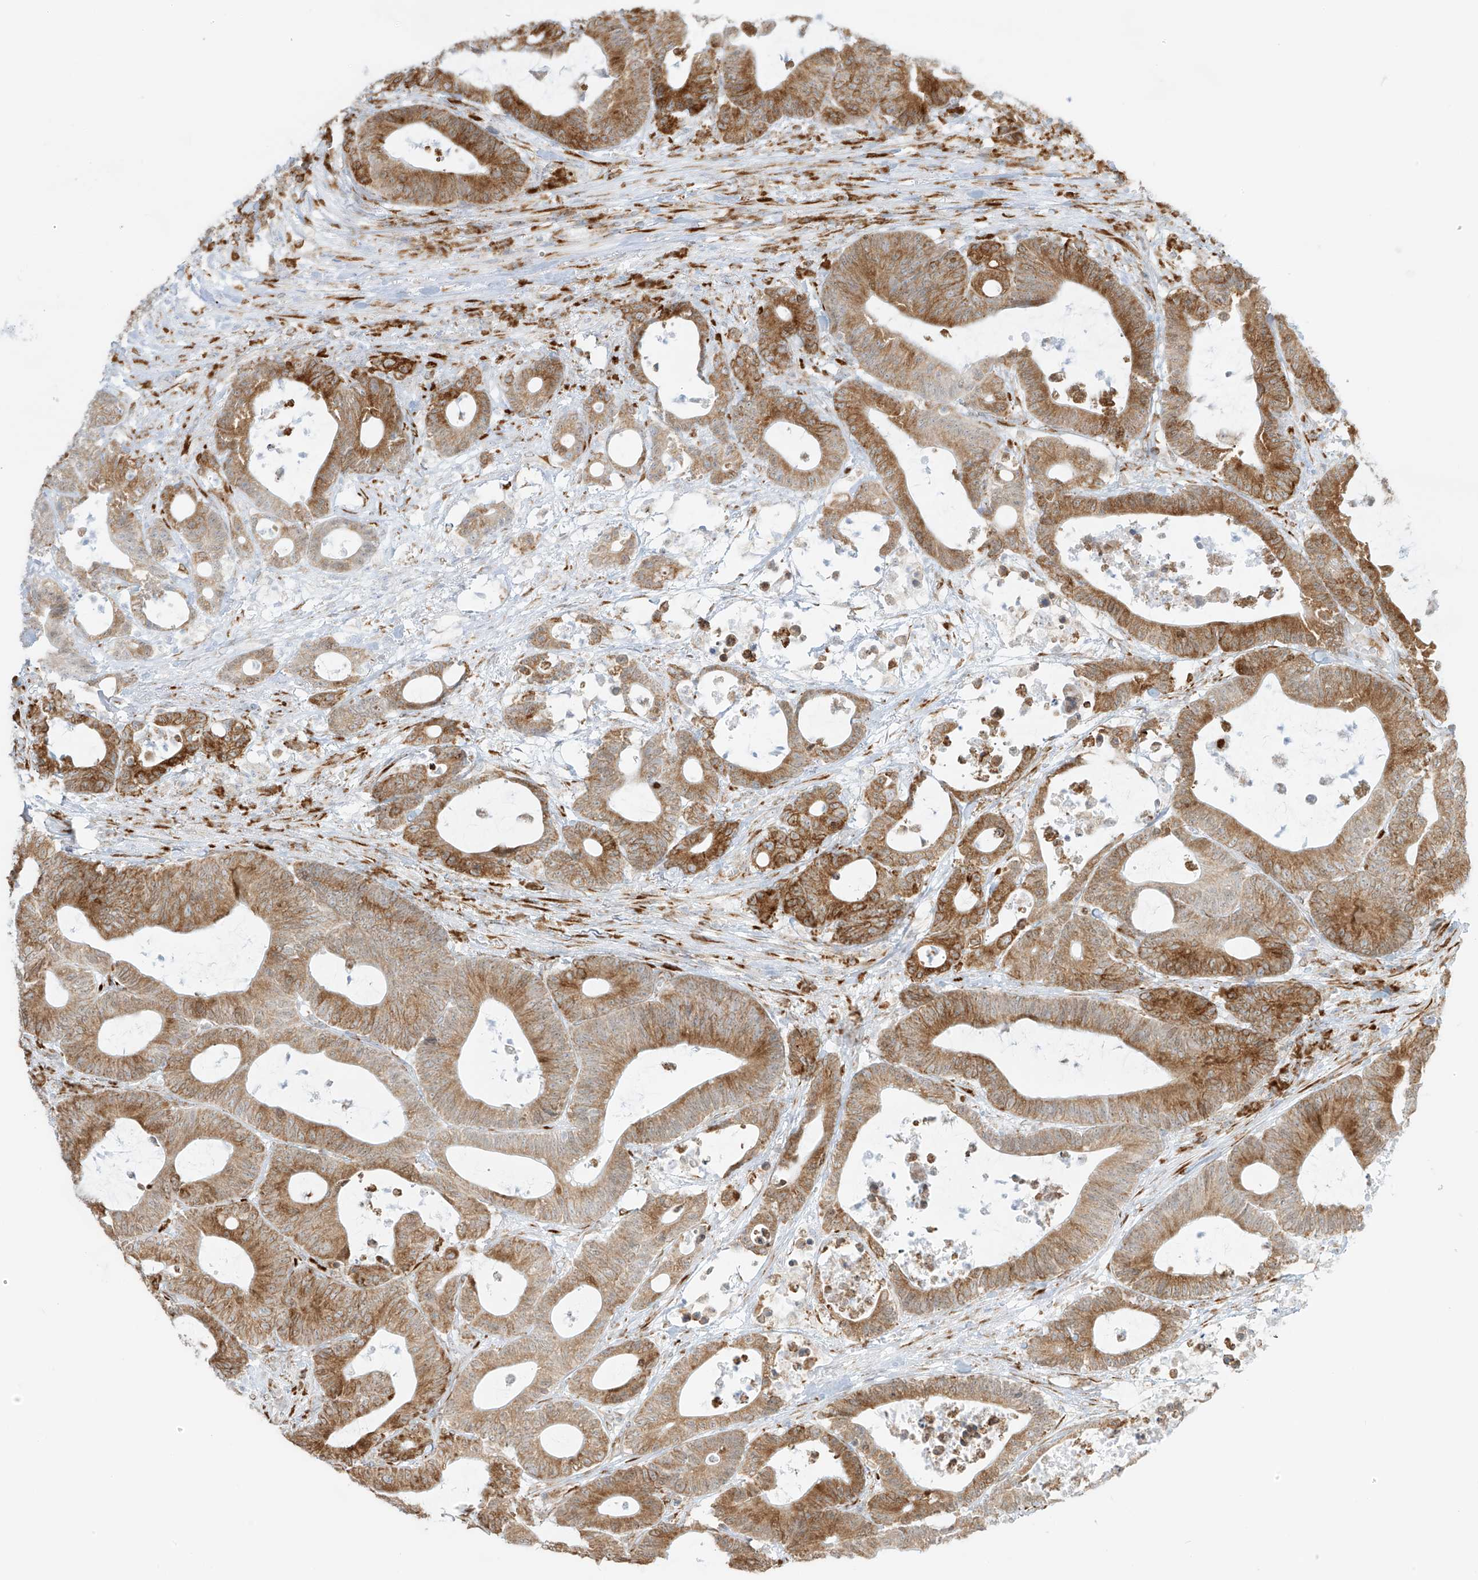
{"staining": {"intensity": "moderate", "quantity": ">75%", "location": "cytoplasmic/membranous"}, "tissue": "colorectal cancer", "cell_type": "Tumor cells", "image_type": "cancer", "snomed": [{"axis": "morphology", "description": "Adenocarcinoma, NOS"}, {"axis": "topography", "description": "Colon"}], "caption": "This histopathology image exhibits immunohistochemistry (IHC) staining of human colorectal cancer (adenocarcinoma), with medium moderate cytoplasmic/membranous expression in approximately >75% of tumor cells.", "gene": "LRRC59", "patient": {"sex": "female", "age": 84}}